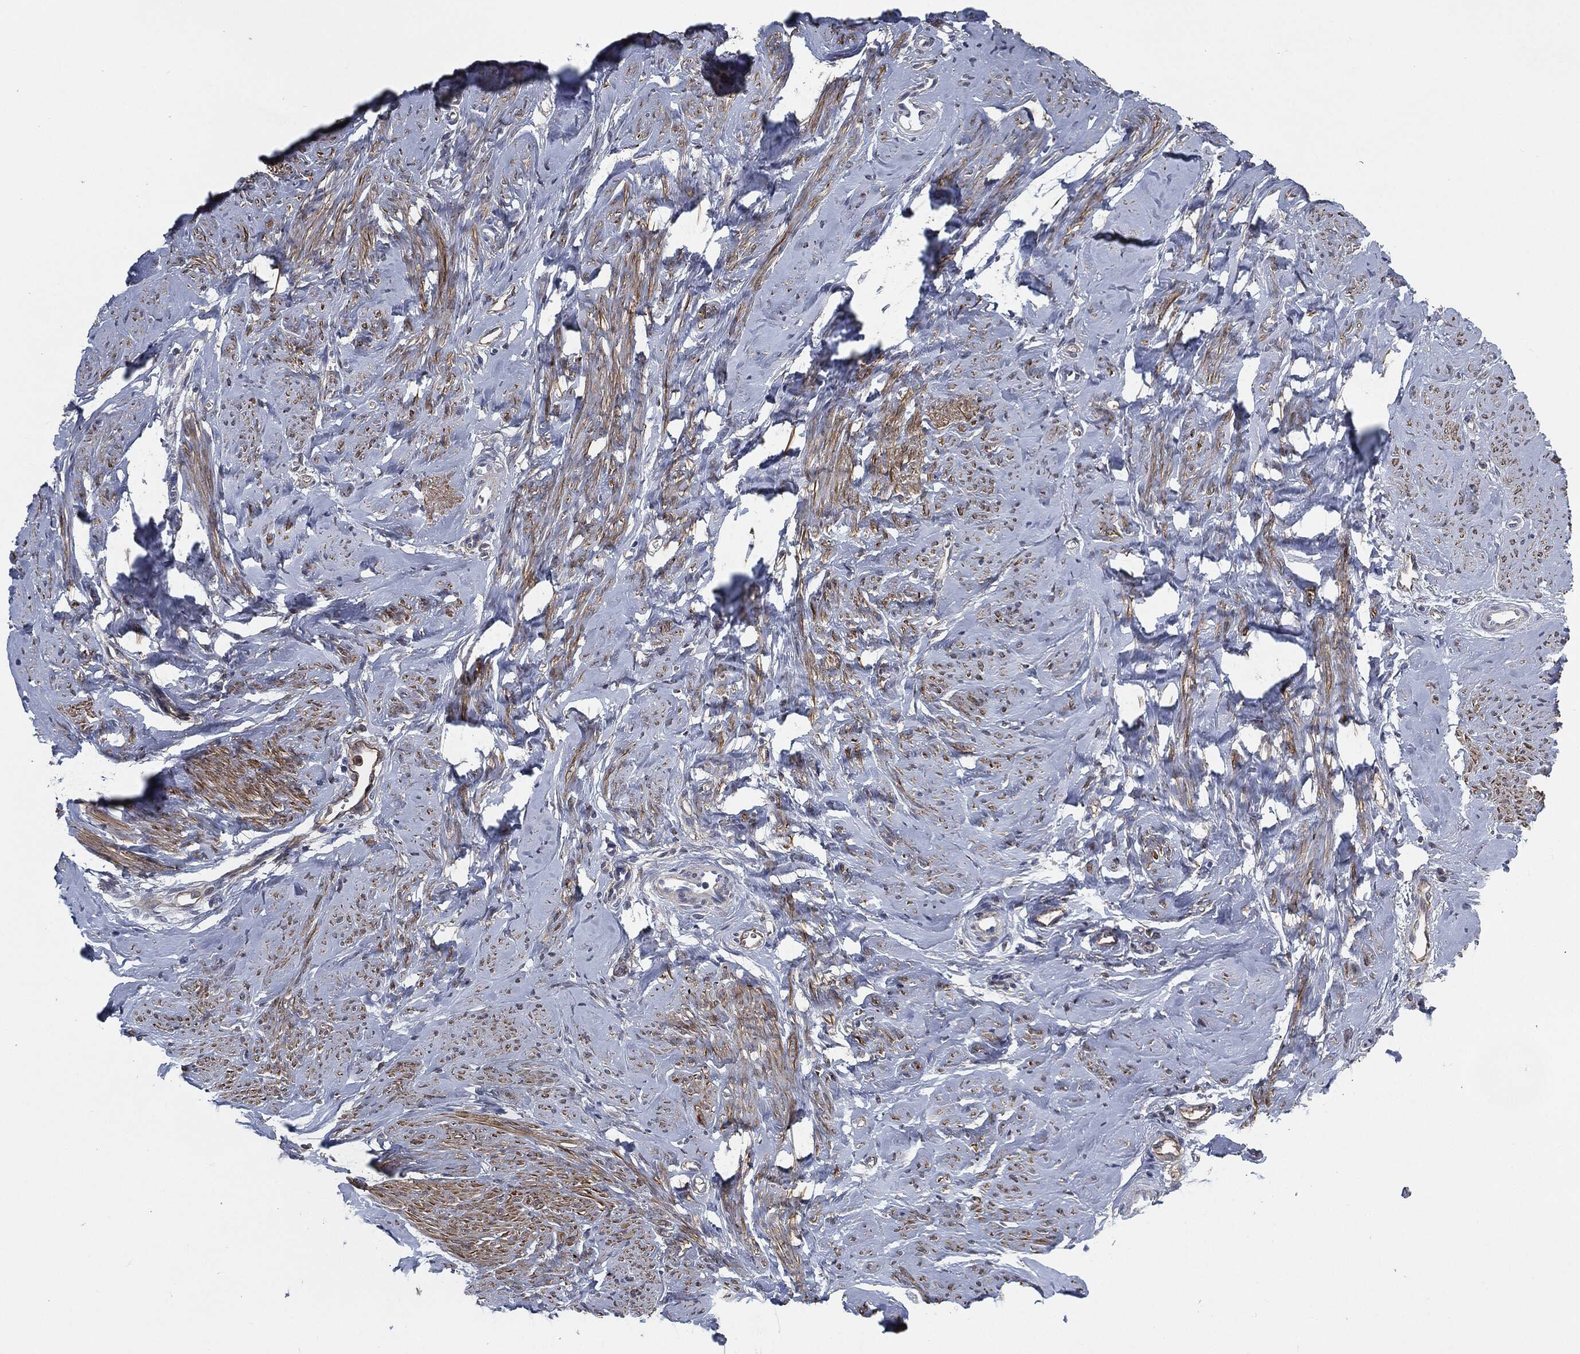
{"staining": {"intensity": "strong", "quantity": "25%-75%", "location": "cytoplasmic/membranous"}, "tissue": "smooth muscle", "cell_type": "Smooth muscle cells", "image_type": "normal", "snomed": [{"axis": "morphology", "description": "Normal tissue, NOS"}, {"axis": "topography", "description": "Smooth muscle"}], "caption": "About 25%-75% of smooth muscle cells in benign human smooth muscle show strong cytoplasmic/membranous protein positivity as visualized by brown immunohistochemical staining.", "gene": "SVIL", "patient": {"sex": "female", "age": 48}}